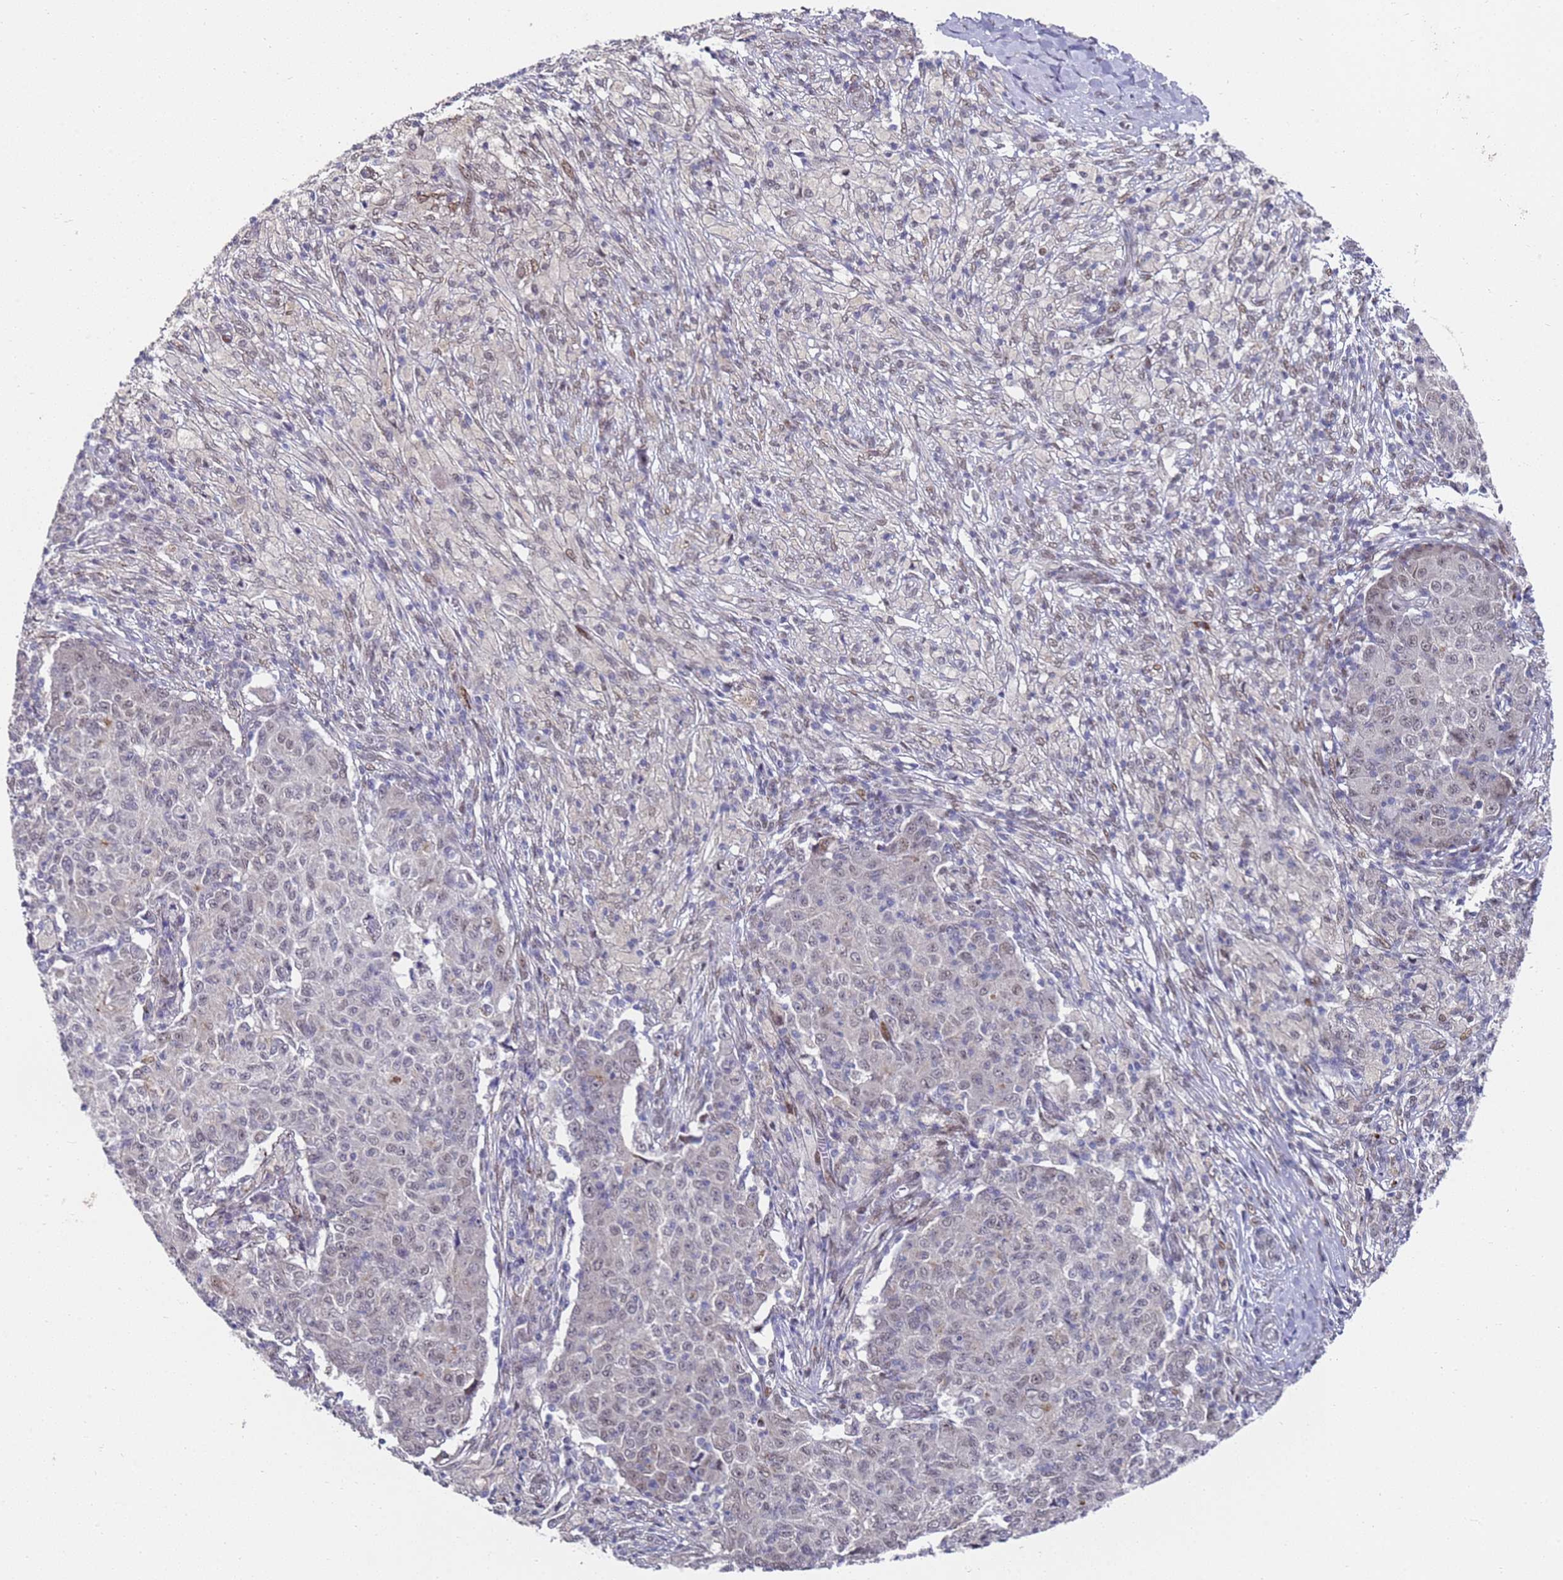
{"staining": {"intensity": "weak", "quantity": "<25%", "location": "nuclear"}, "tissue": "ovarian cancer", "cell_type": "Tumor cells", "image_type": "cancer", "snomed": [{"axis": "morphology", "description": "Carcinoma, endometroid"}, {"axis": "topography", "description": "Ovary"}], "caption": "Immunohistochemistry image of neoplastic tissue: ovarian endometroid carcinoma stained with DAB exhibits no significant protein expression in tumor cells.", "gene": "COPS6", "patient": {"sex": "female", "age": 42}}